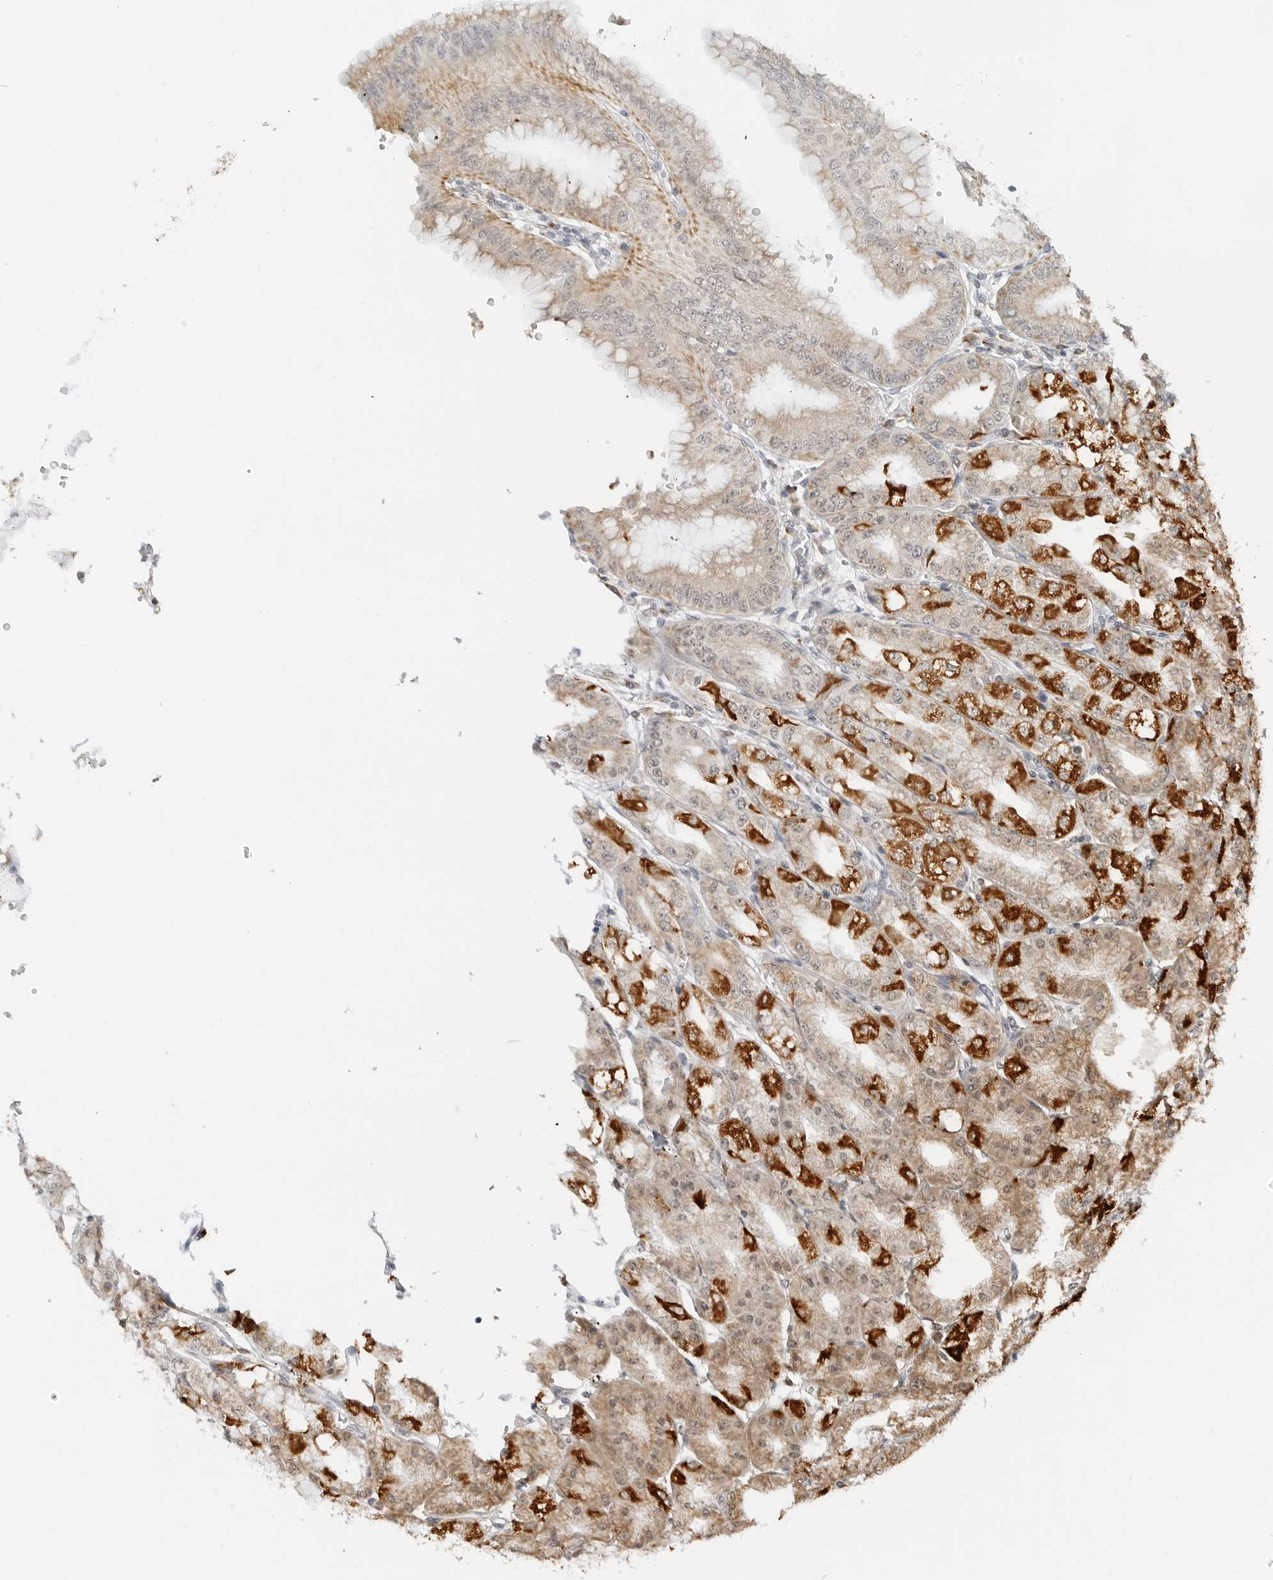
{"staining": {"intensity": "strong", "quantity": "25%-75%", "location": "cytoplasmic/membranous,nuclear"}, "tissue": "stomach", "cell_type": "Glandular cells", "image_type": "normal", "snomed": [{"axis": "morphology", "description": "Normal tissue, NOS"}, {"axis": "topography", "description": "Stomach, lower"}], "caption": "Stomach stained with IHC exhibits strong cytoplasmic/membranous,nuclear expression in about 25%-75% of glandular cells. (DAB (3,3'-diaminobenzidine) IHC with brightfield microscopy, high magnification).", "gene": "POLR3GL", "patient": {"sex": "male", "age": 71}}